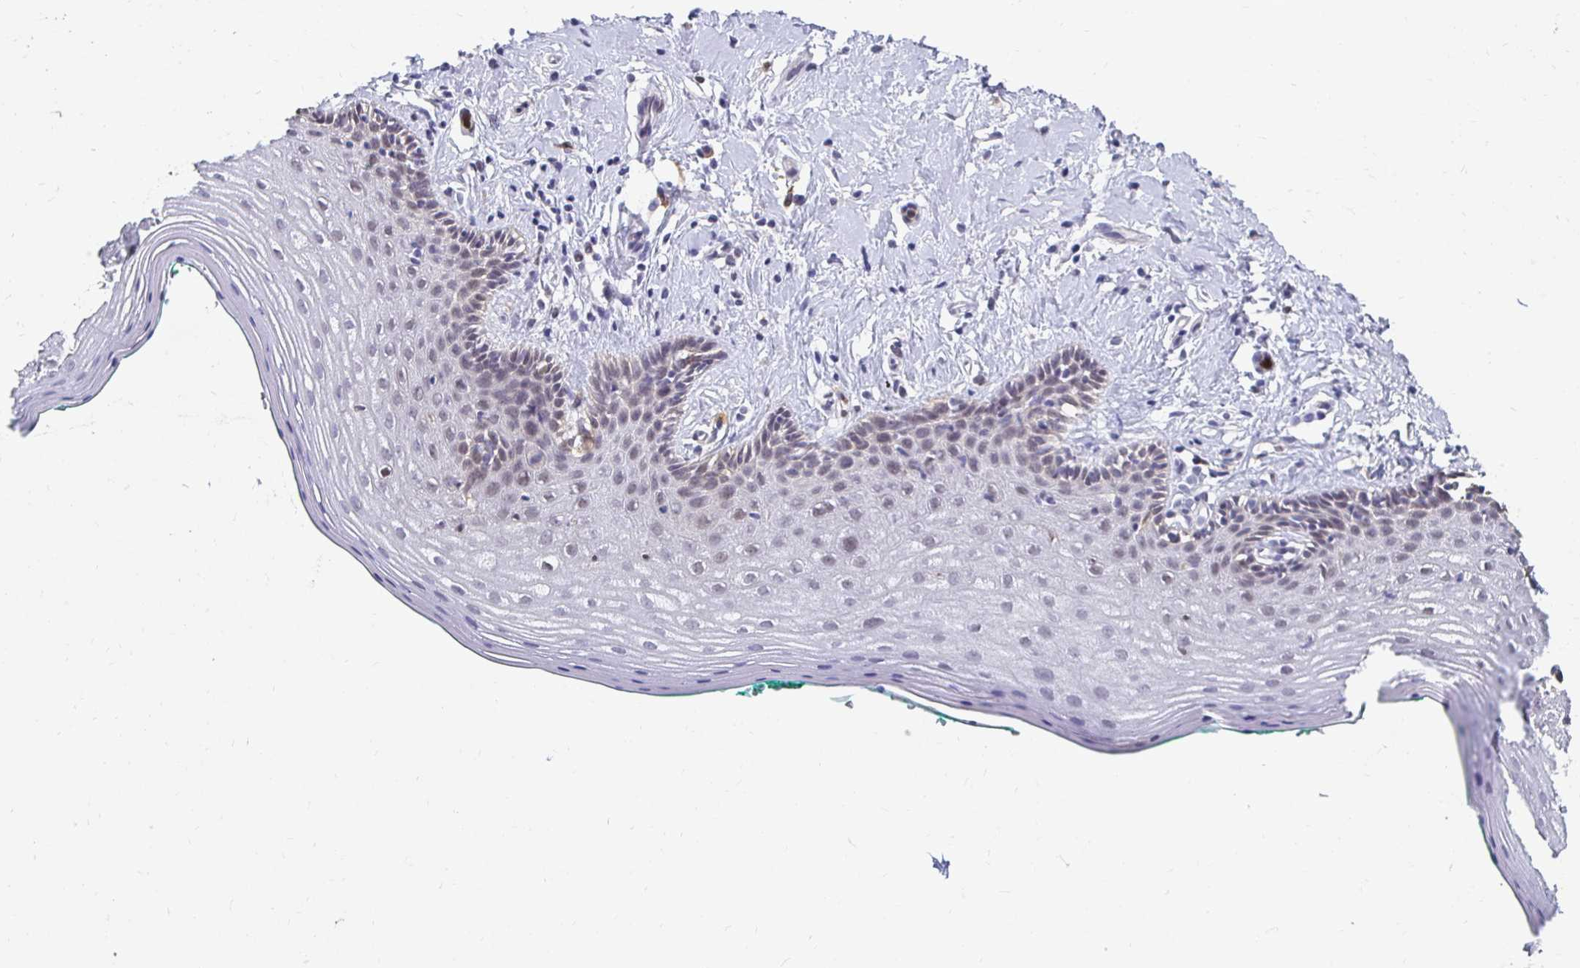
{"staining": {"intensity": "negative", "quantity": "none", "location": "none"}, "tissue": "vagina", "cell_type": "Squamous epithelial cells", "image_type": "normal", "snomed": [{"axis": "morphology", "description": "Normal tissue, NOS"}, {"axis": "topography", "description": "Vagina"}], "caption": "Human vagina stained for a protein using immunohistochemistry (IHC) reveals no positivity in squamous epithelial cells.", "gene": "PADI2", "patient": {"sex": "female", "age": 42}}